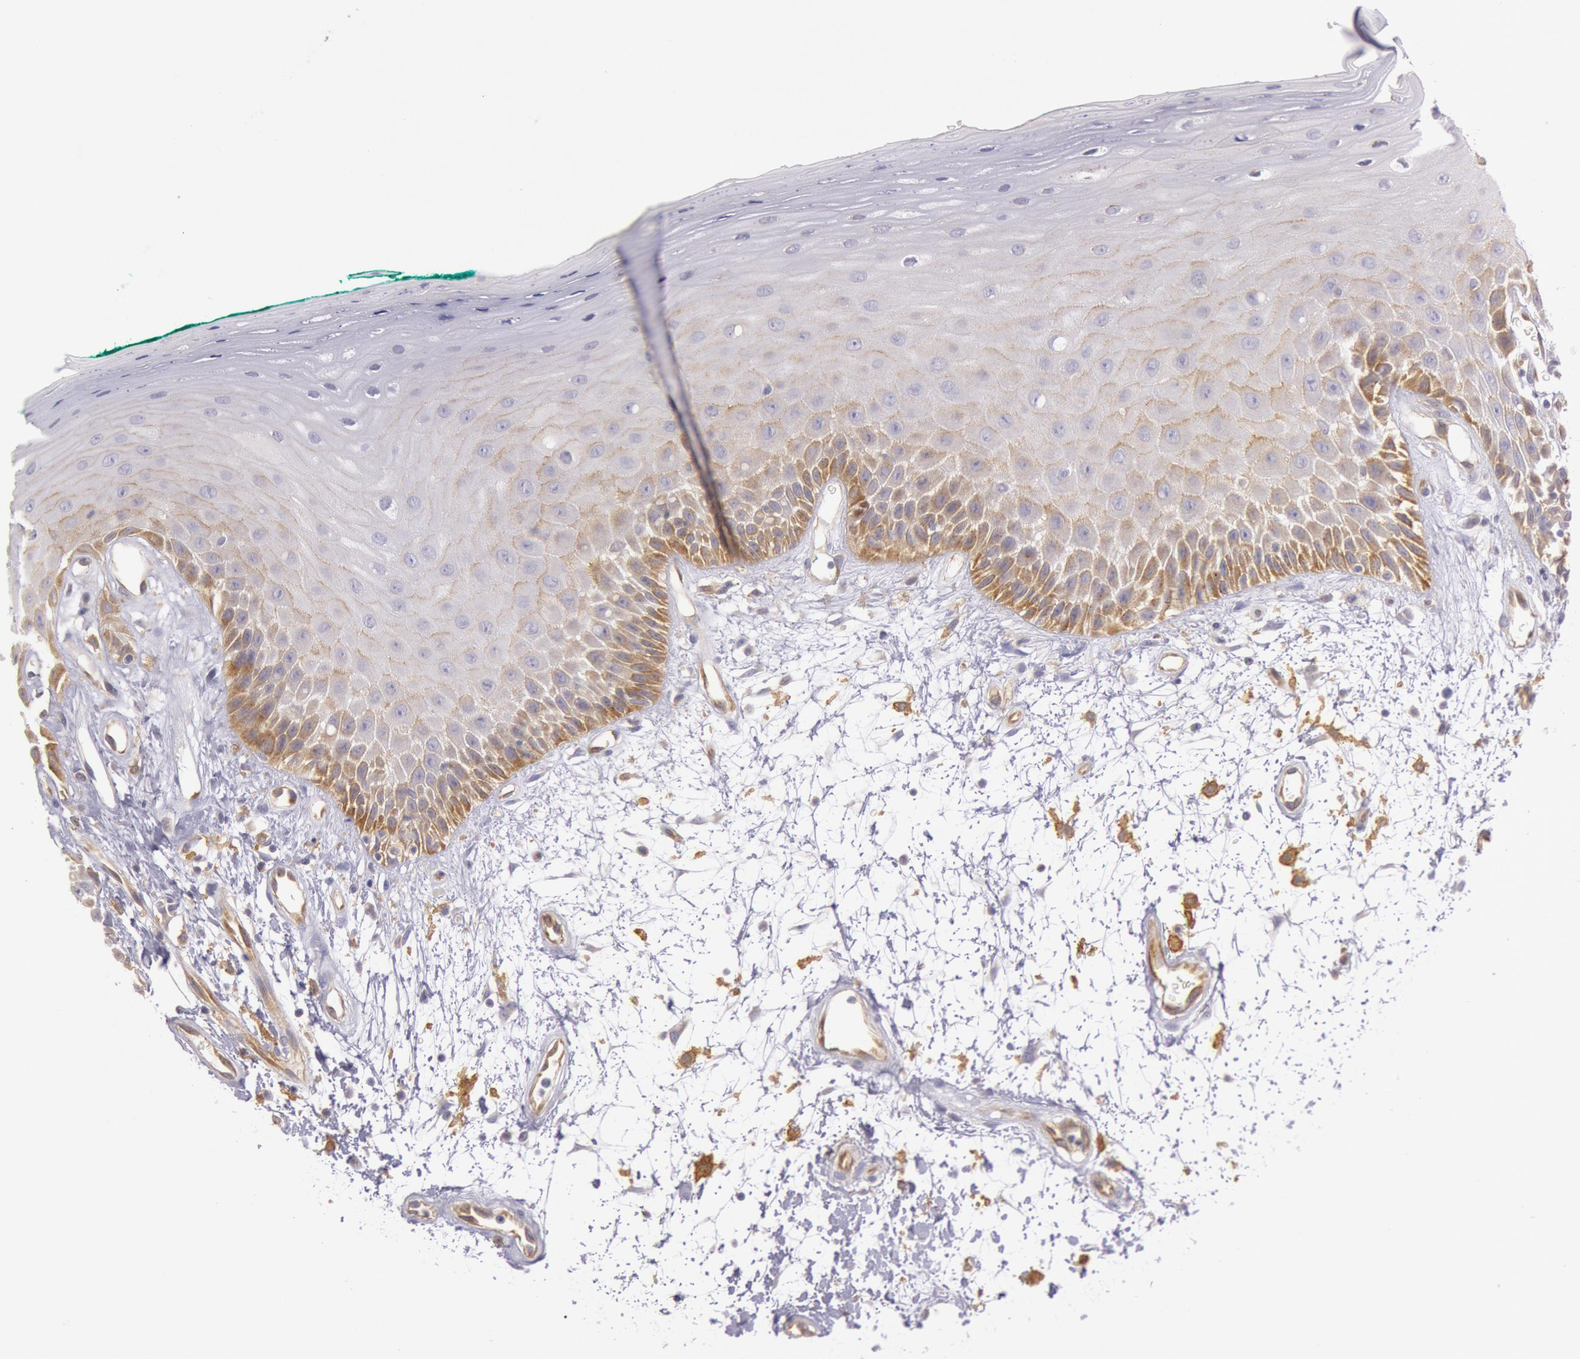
{"staining": {"intensity": "moderate", "quantity": "<25%", "location": "cytoplasmic/membranous"}, "tissue": "oral mucosa", "cell_type": "Squamous epithelial cells", "image_type": "normal", "snomed": [{"axis": "morphology", "description": "Normal tissue, NOS"}, {"axis": "morphology", "description": "Squamous cell carcinoma, NOS"}, {"axis": "topography", "description": "Skeletal muscle"}, {"axis": "topography", "description": "Oral tissue"}, {"axis": "topography", "description": "Head-Neck"}], "caption": "The immunohistochemical stain highlights moderate cytoplasmic/membranous expression in squamous epithelial cells of unremarkable oral mucosa.", "gene": "MYO5A", "patient": {"sex": "female", "age": 84}}